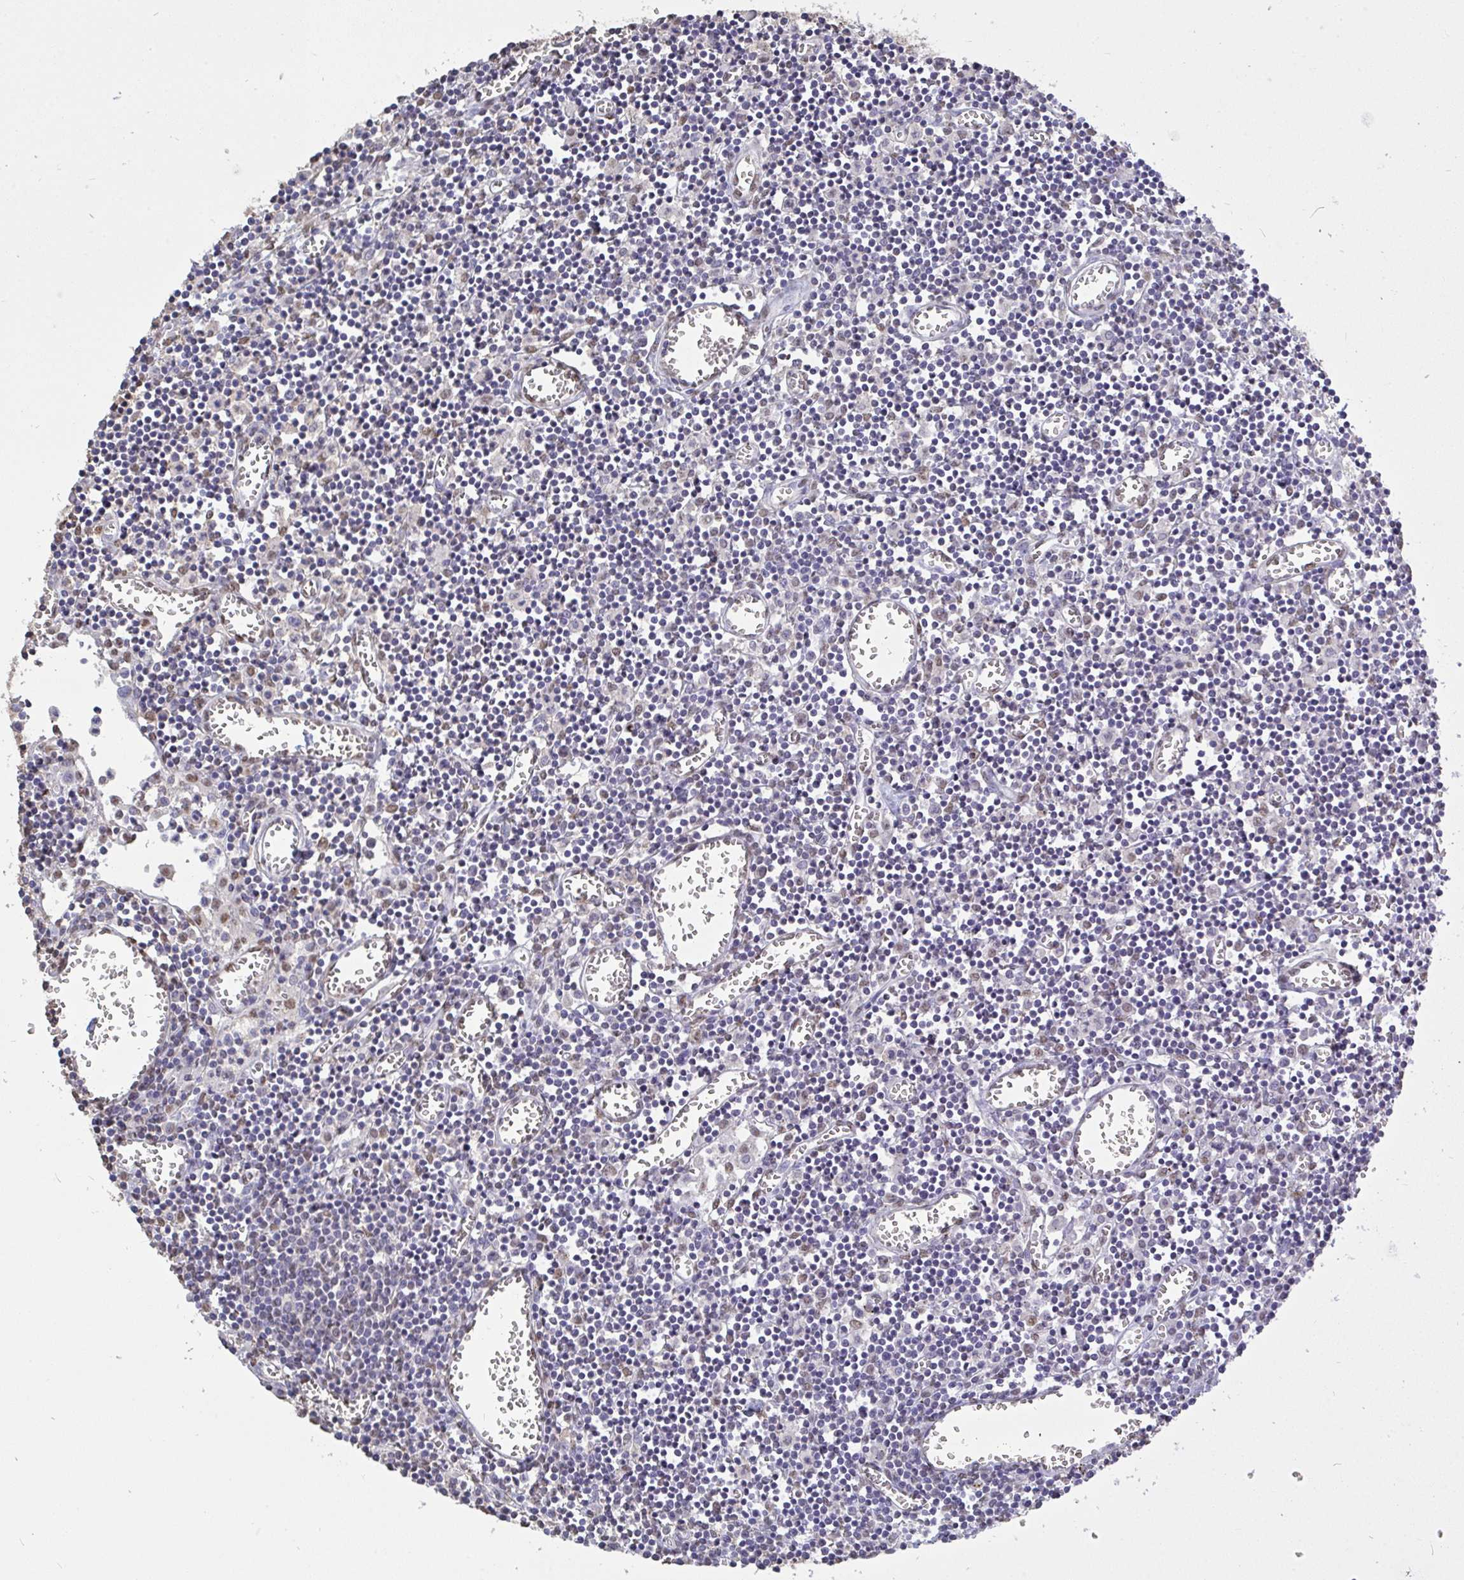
{"staining": {"intensity": "negative", "quantity": "none", "location": "none"}, "tissue": "lymph node", "cell_type": "Non-germinal center cells", "image_type": "normal", "snomed": [{"axis": "morphology", "description": "Normal tissue, NOS"}, {"axis": "topography", "description": "Lymph node"}], "caption": "IHC of benign lymph node demonstrates no staining in non-germinal center cells.", "gene": "SEMA6B", "patient": {"sex": "male", "age": 66}}